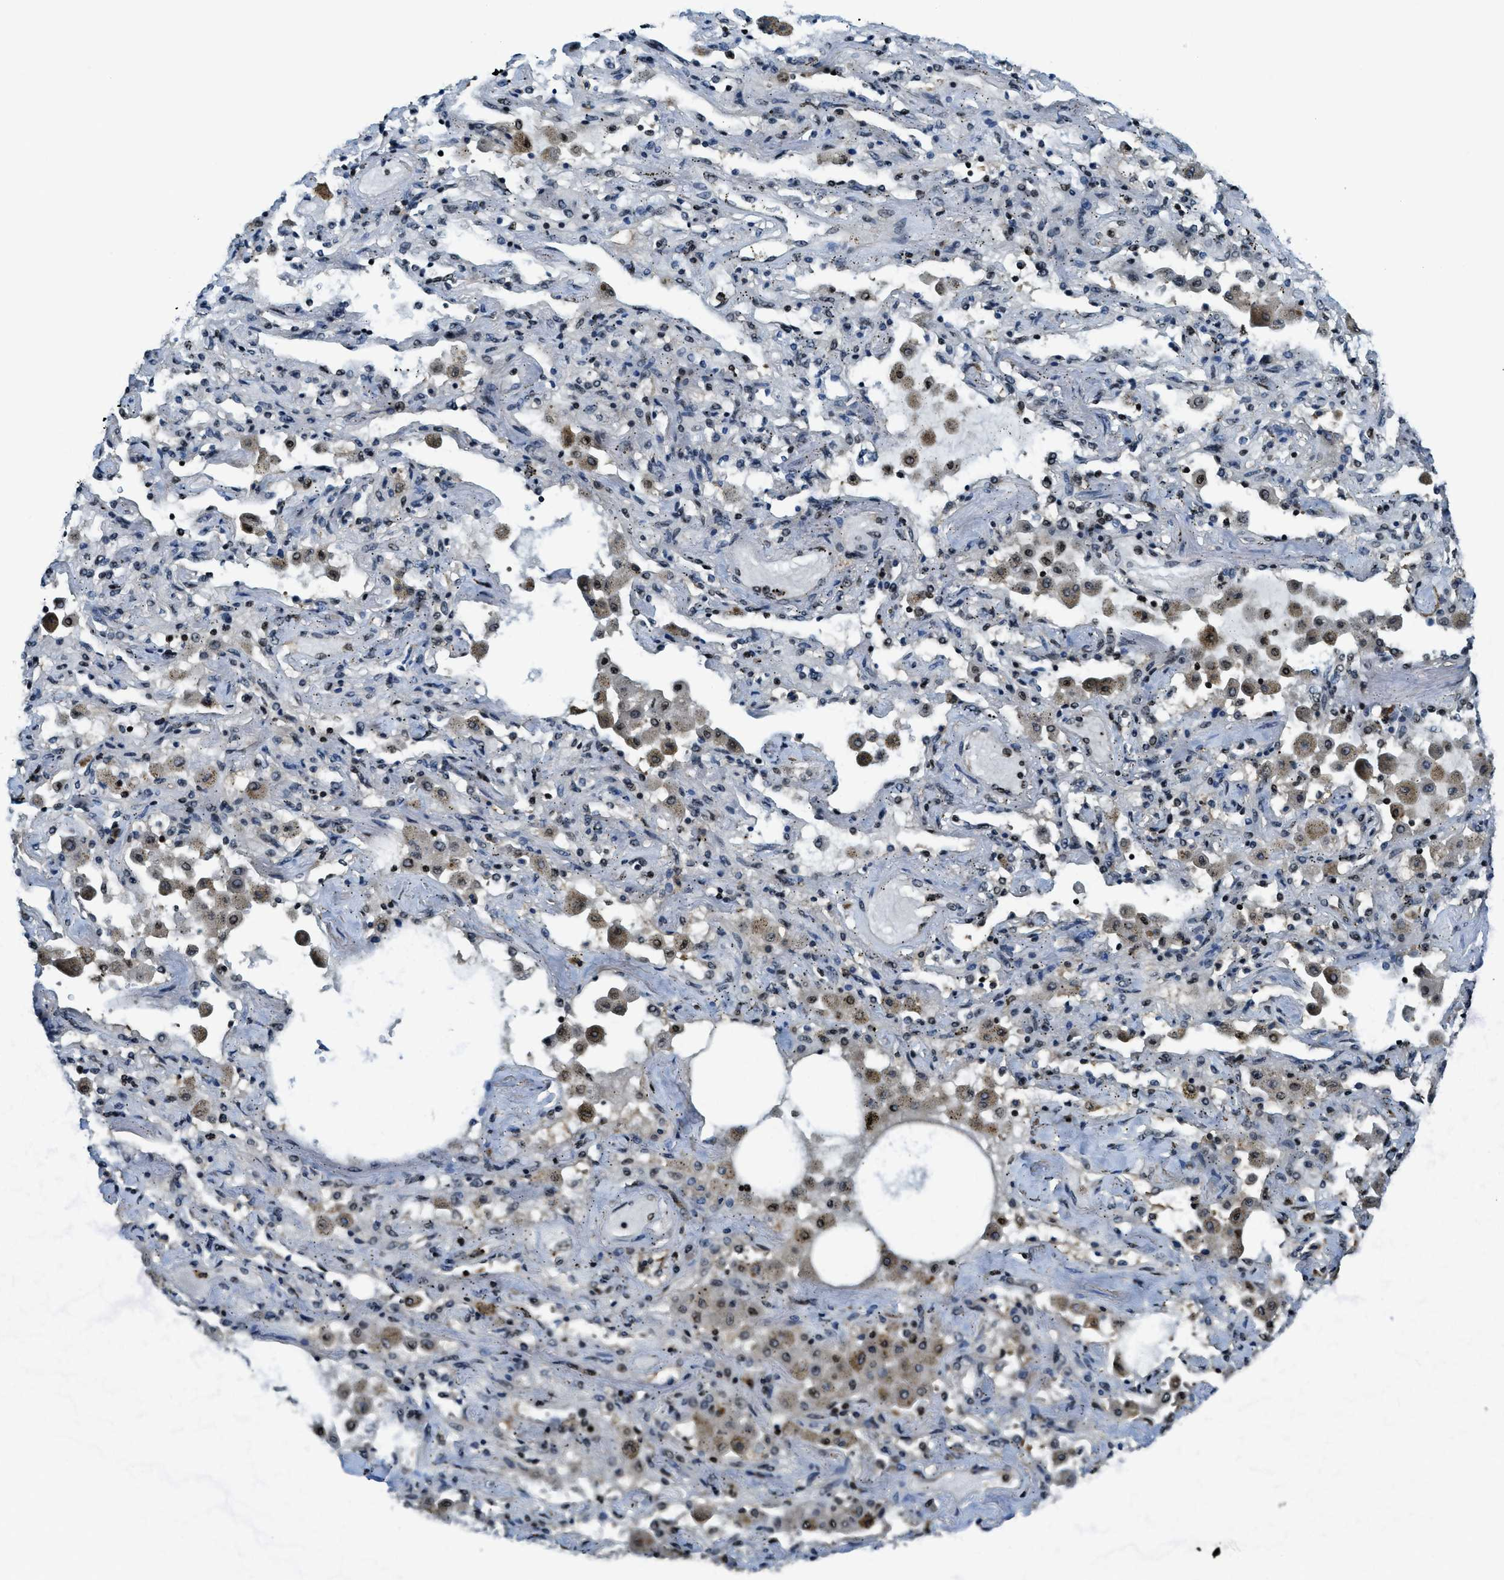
{"staining": {"intensity": "moderate", "quantity": "<25%", "location": "nuclear"}, "tissue": "lung cancer", "cell_type": "Tumor cells", "image_type": "cancer", "snomed": [{"axis": "morphology", "description": "Squamous cell carcinoma, NOS"}, {"axis": "topography", "description": "Lung"}], "caption": "An image showing moderate nuclear staining in approximately <25% of tumor cells in lung cancer, as visualized by brown immunohistochemical staining.", "gene": "SP100", "patient": {"sex": "female", "age": 47}}